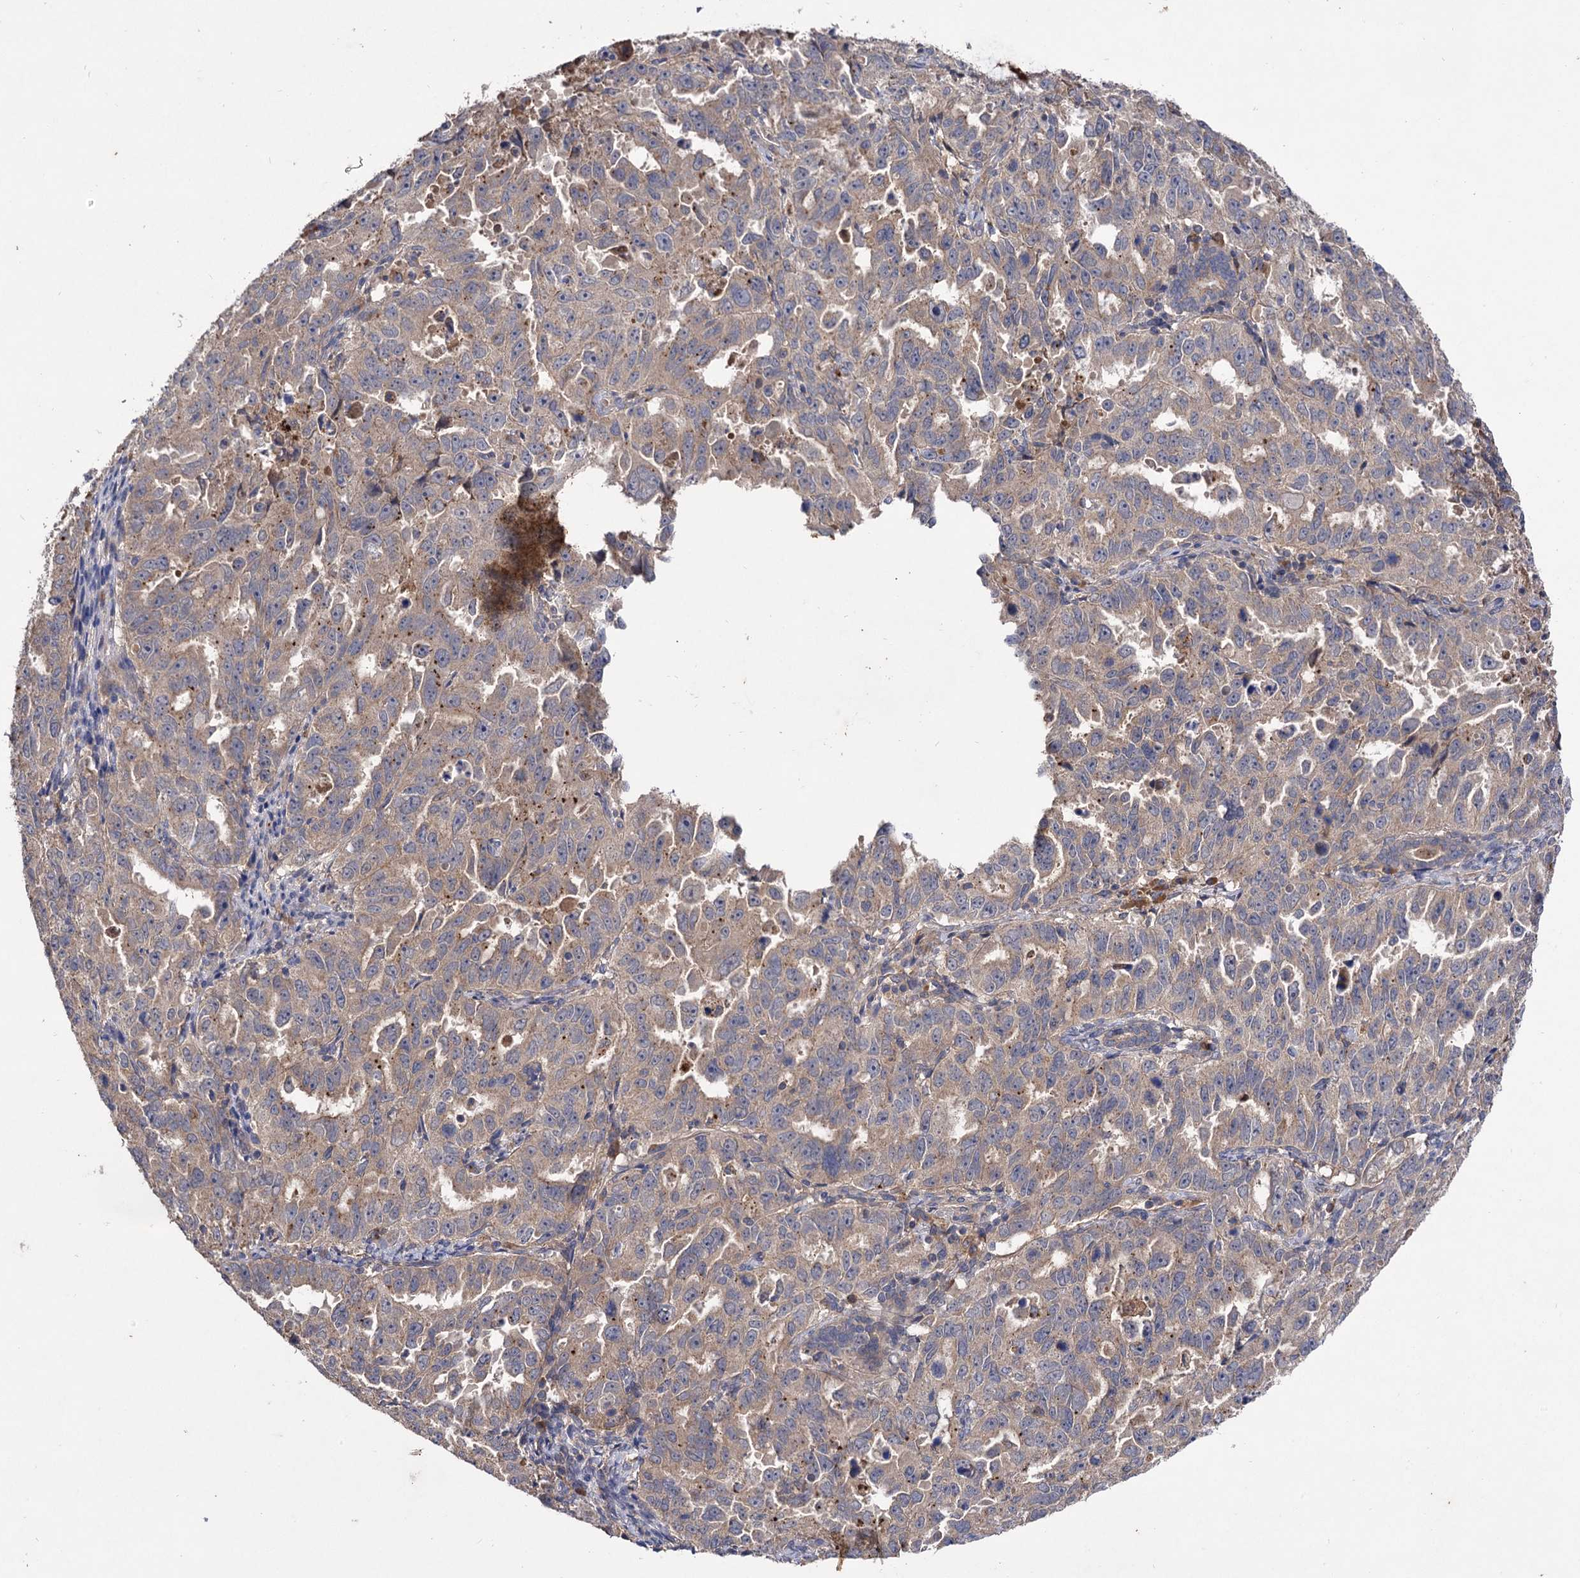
{"staining": {"intensity": "weak", "quantity": "25%-75%", "location": "cytoplasmic/membranous"}, "tissue": "endometrial cancer", "cell_type": "Tumor cells", "image_type": "cancer", "snomed": [{"axis": "morphology", "description": "Adenocarcinoma, NOS"}, {"axis": "topography", "description": "Endometrium"}], "caption": "Immunohistochemical staining of human endometrial adenocarcinoma displays low levels of weak cytoplasmic/membranous staining in approximately 25%-75% of tumor cells.", "gene": "USP50", "patient": {"sex": "female", "age": 65}}